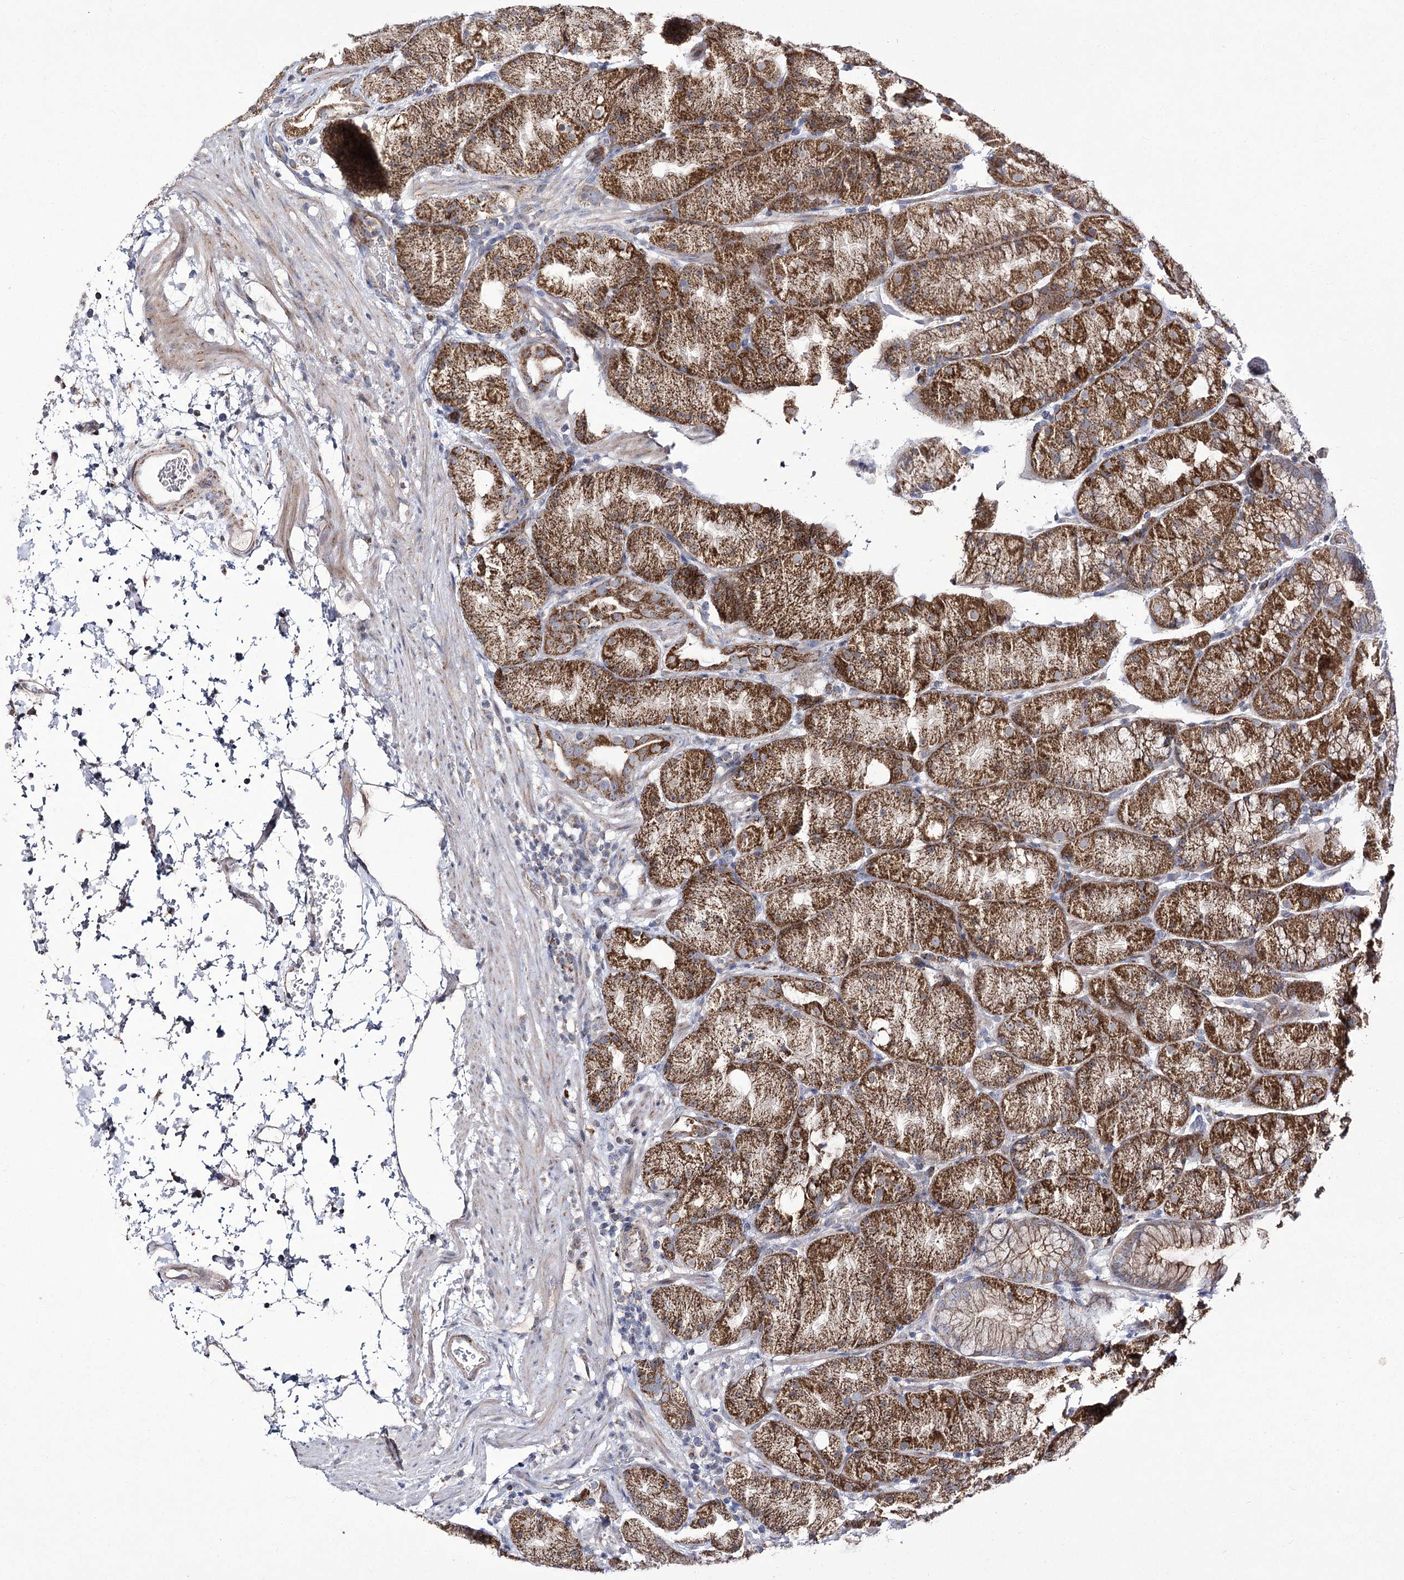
{"staining": {"intensity": "strong", "quantity": ">75%", "location": "cytoplasmic/membranous"}, "tissue": "stomach", "cell_type": "Glandular cells", "image_type": "normal", "snomed": [{"axis": "morphology", "description": "Normal tissue, NOS"}, {"axis": "topography", "description": "Stomach, upper"}, {"axis": "topography", "description": "Stomach"}], "caption": "IHC (DAB (3,3'-diaminobenzidine)) staining of normal human stomach displays strong cytoplasmic/membranous protein staining in approximately >75% of glandular cells.", "gene": "NADK2", "patient": {"sex": "male", "age": 48}}